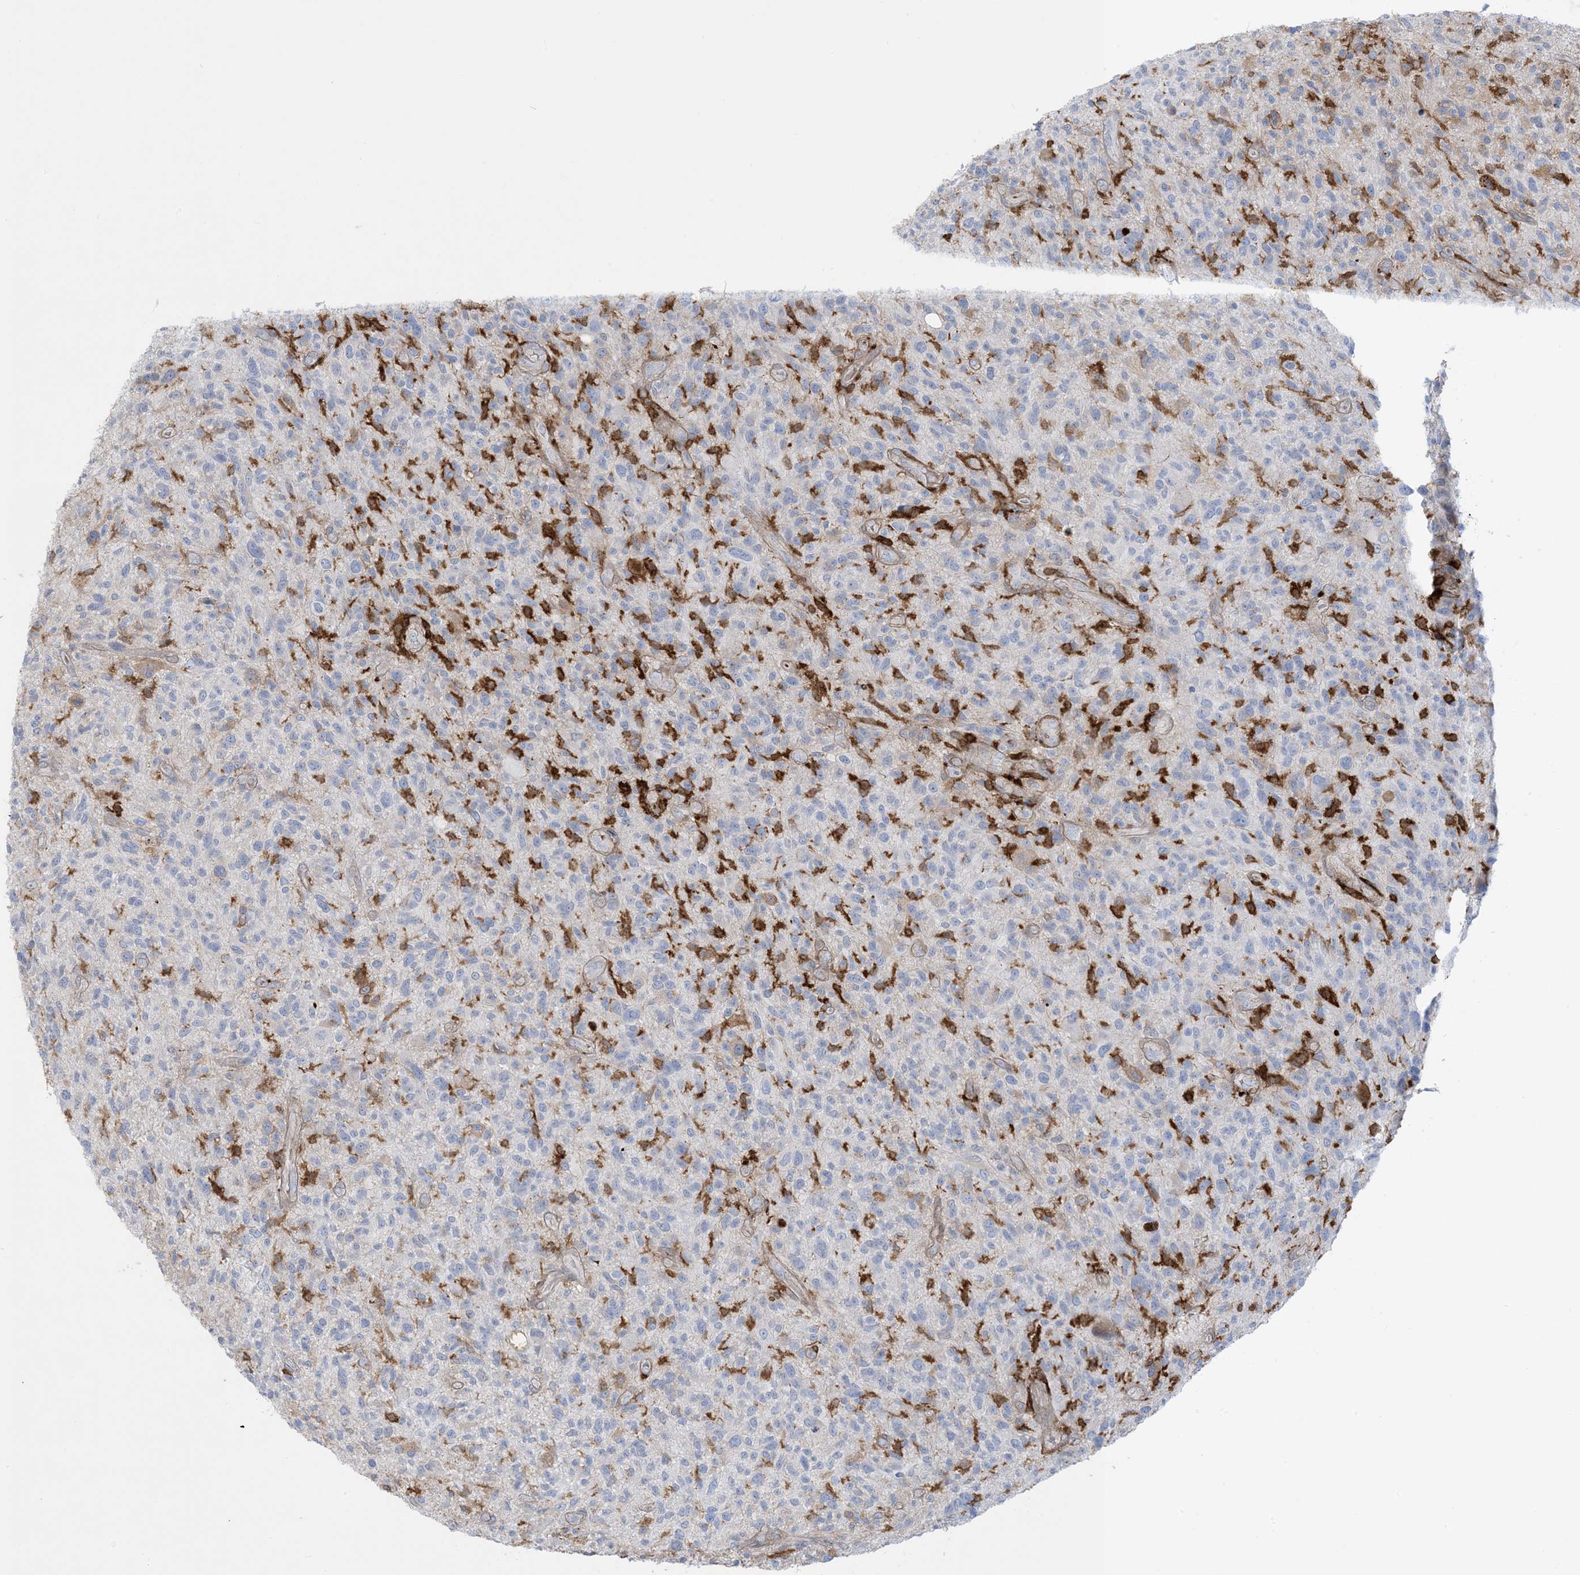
{"staining": {"intensity": "negative", "quantity": "none", "location": "none"}, "tissue": "glioma", "cell_type": "Tumor cells", "image_type": "cancer", "snomed": [{"axis": "morphology", "description": "Glioma, malignant, High grade"}, {"axis": "topography", "description": "Brain"}], "caption": "DAB immunohistochemical staining of malignant glioma (high-grade) reveals no significant expression in tumor cells.", "gene": "ICMT", "patient": {"sex": "male", "age": 47}}